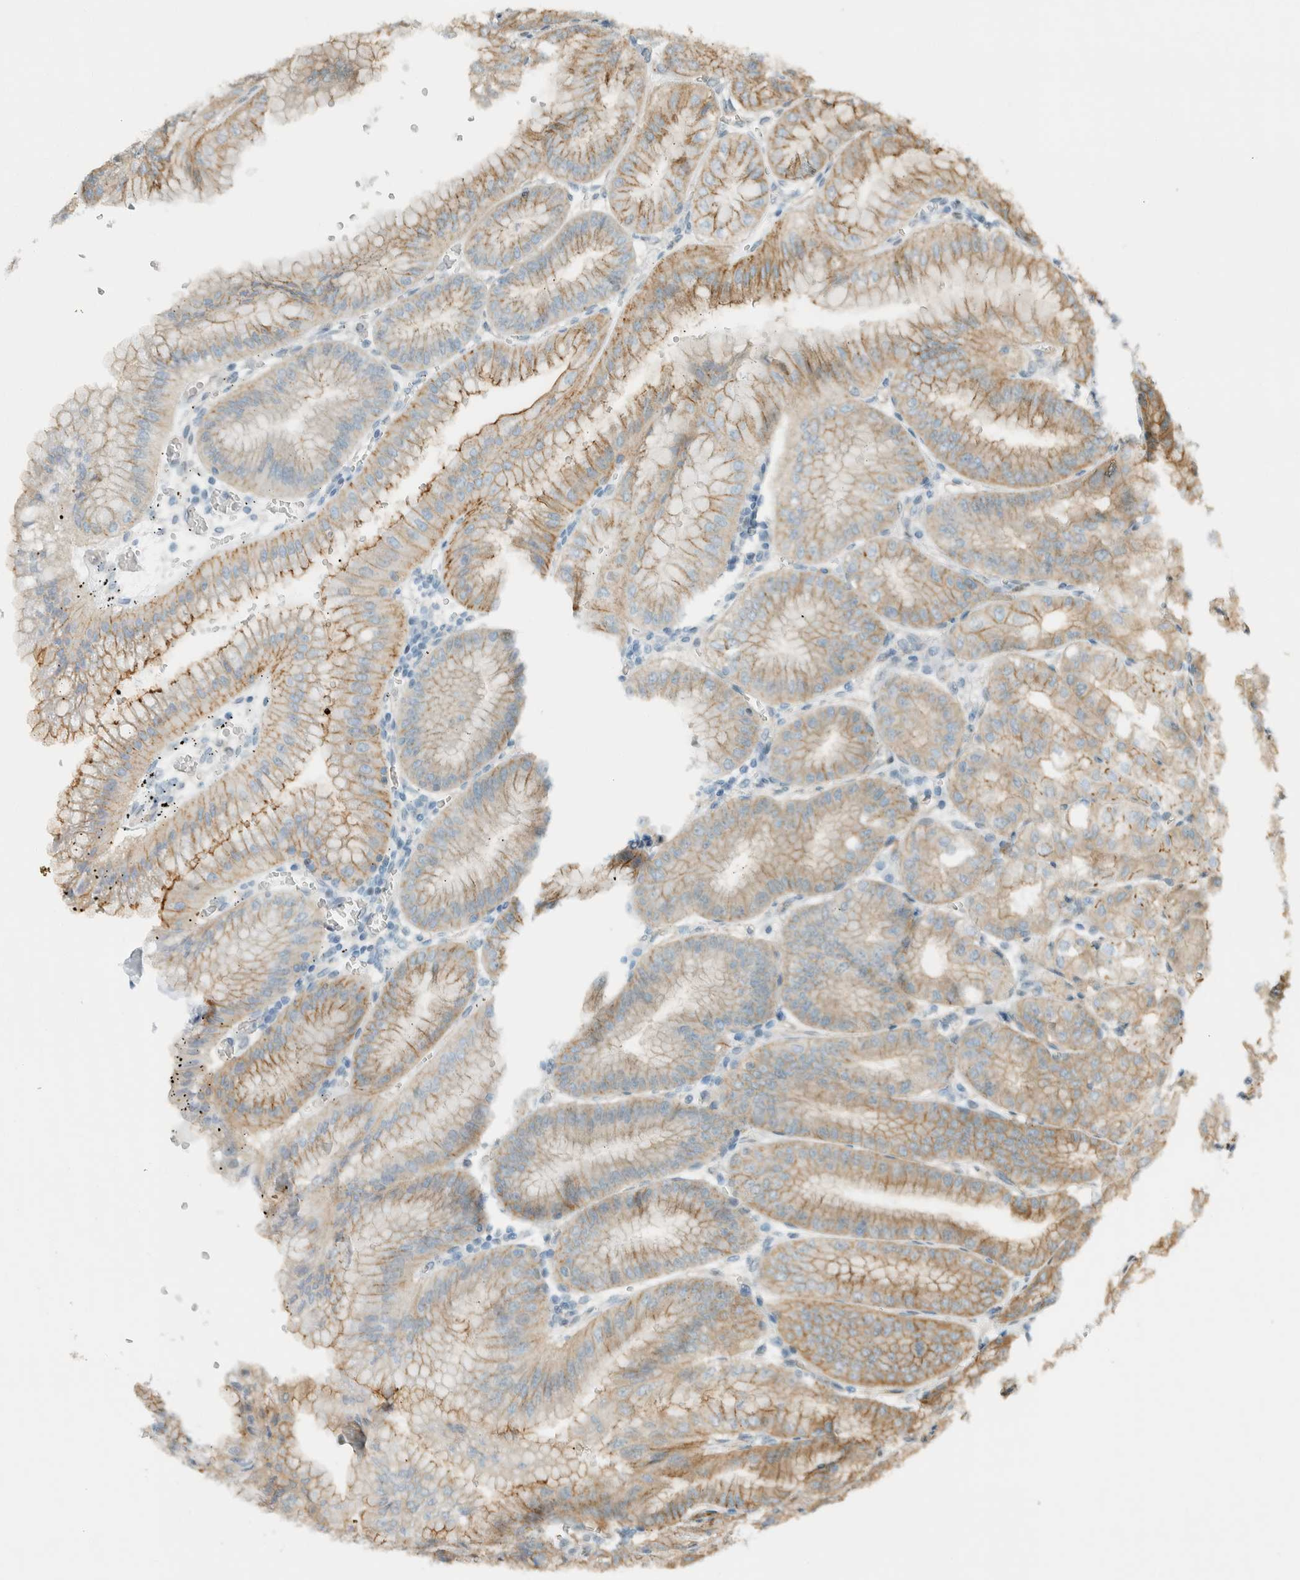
{"staining": {"intensity": "moderate", "quantity": "25%-75%", "location": "cytoplasmic/membranous"}, "tissue": "stomach", "cell_type": "Glandular cells", "image_type": "normal", "snomed": [{"axis": "morphology", "description": "Normal tissue, NOS"}, {"axis": "topography", "description": "Stomach, lower"}], "caption": "Protein staining displays moderate cytoplasmic/membranous positivity in approximately 25%-75% of glandular cells in benign stomach.", "gene": "NIBAN2", "patient": {"sex": "male", "age": 71}}